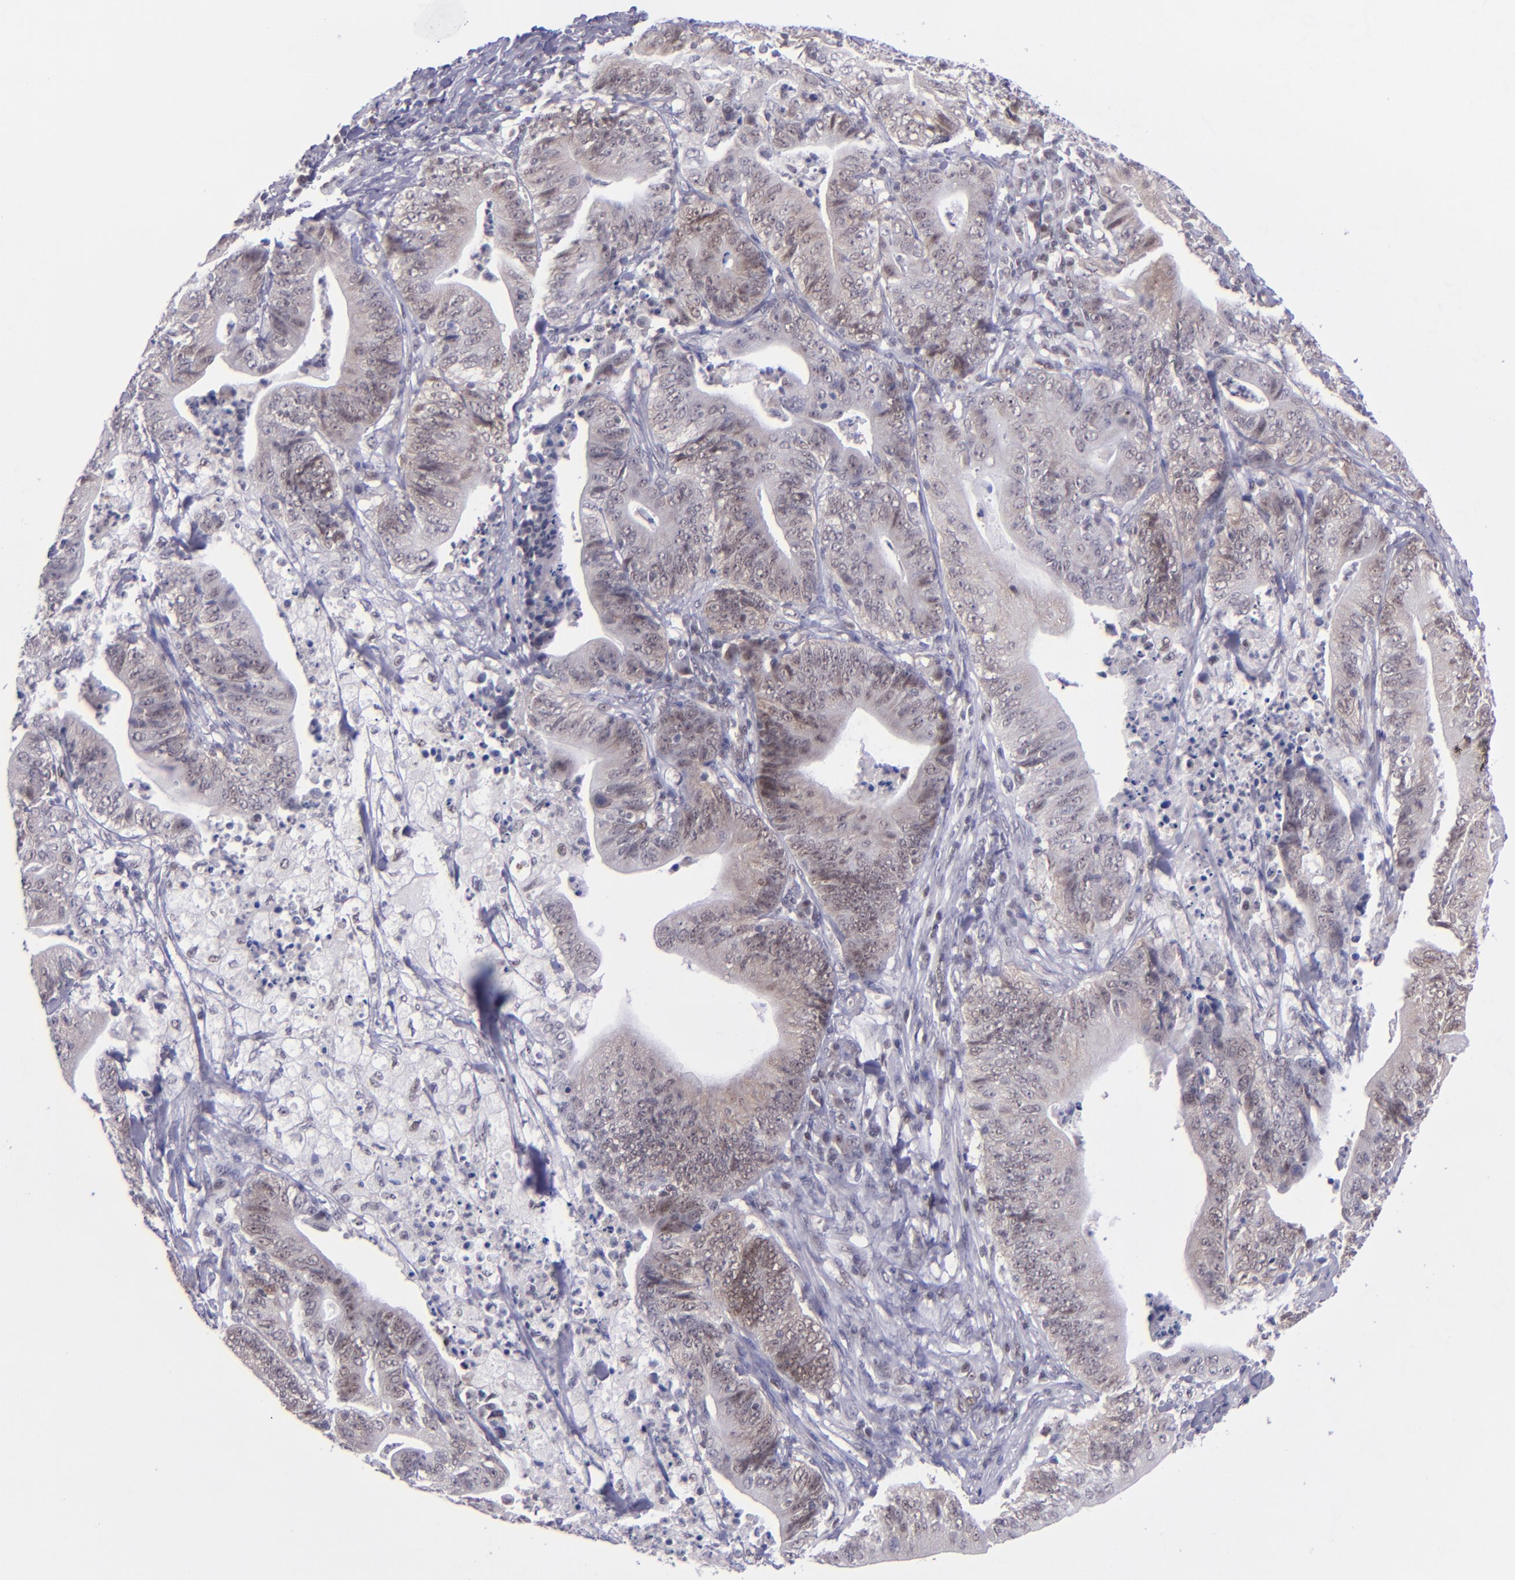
{"staining": {"intensity": "weak", "quantity": "25%-75%", "location": "cytoplasmic/membranous"}, "tissue": "stomach cancer", "cell_type": "Tumor cells", "image_type": "cancer", "snomed": [{"axis": "morphology", "description": "Adenocarcinoma, NOS"}, {"axis": "topography", "description": "Stomach, lower"}], "caption": "Adenocarcinoma (stomach) stained with a brown dye exhibits weak cytoplasmic/membranous positive expression in about 25%-75% of tumor cells.", "gene": "BAG1", "patient": {"sex": "female", "age": 86}}